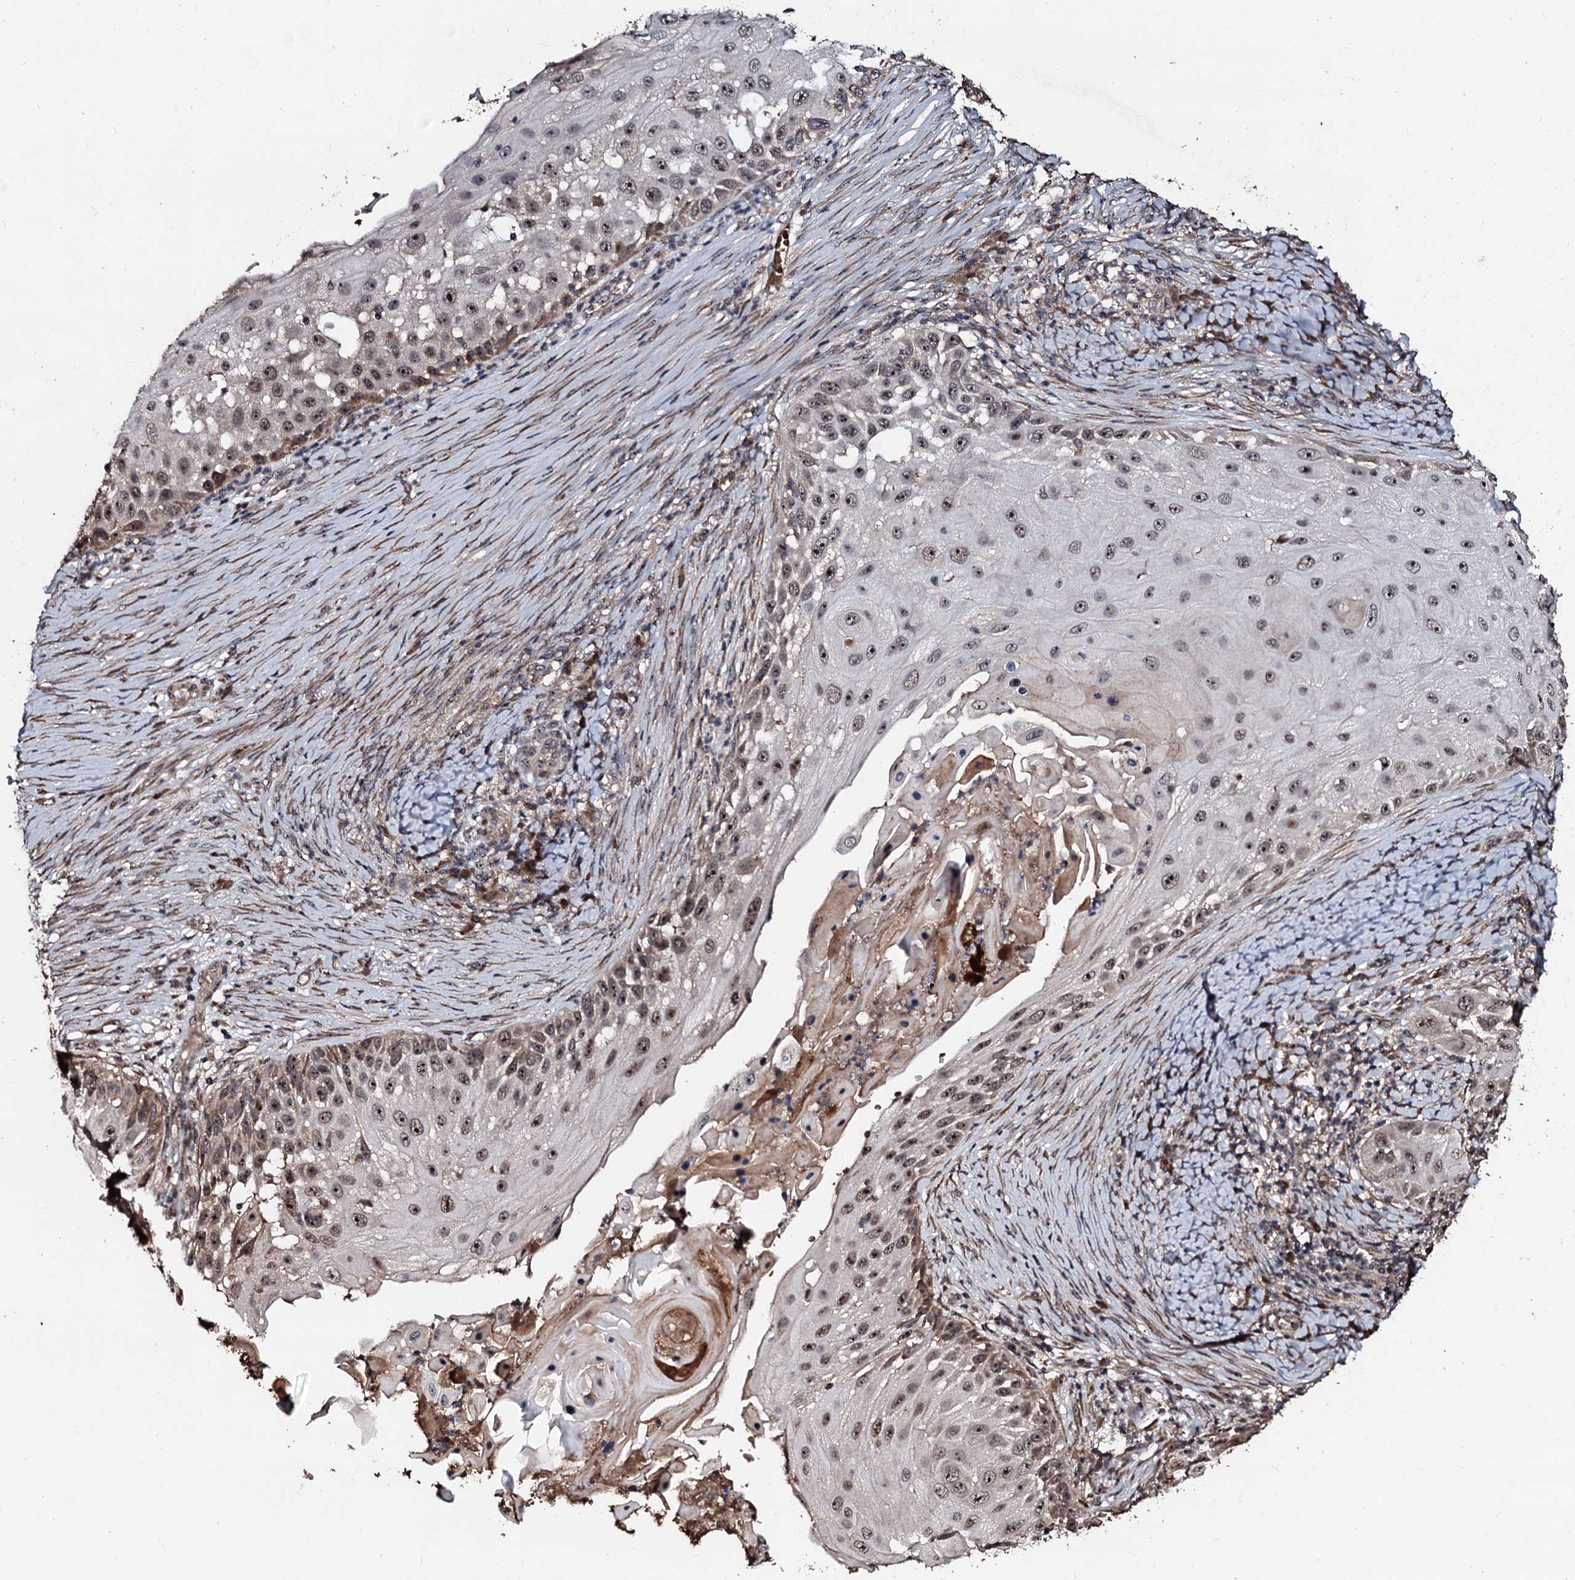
{"staining": {"intensity": "moderate", "quantity": ">75%", "location": "nuclear"}, "tissue": "skin cancer", "cell_type": "Tumor cells", "image_type": "cancer", "snomed": [{"axis": "morphology", "description": "Squamous cell carcinoma, NOS"}, {"axis": "topography", "description": "Skin"}], "caption": "Skin cancer stained with a protein marker demonstrates moderate staining in tumor cells.", "gene": "SUPT7L", "patient": {"sex": "female", "age": 44}}